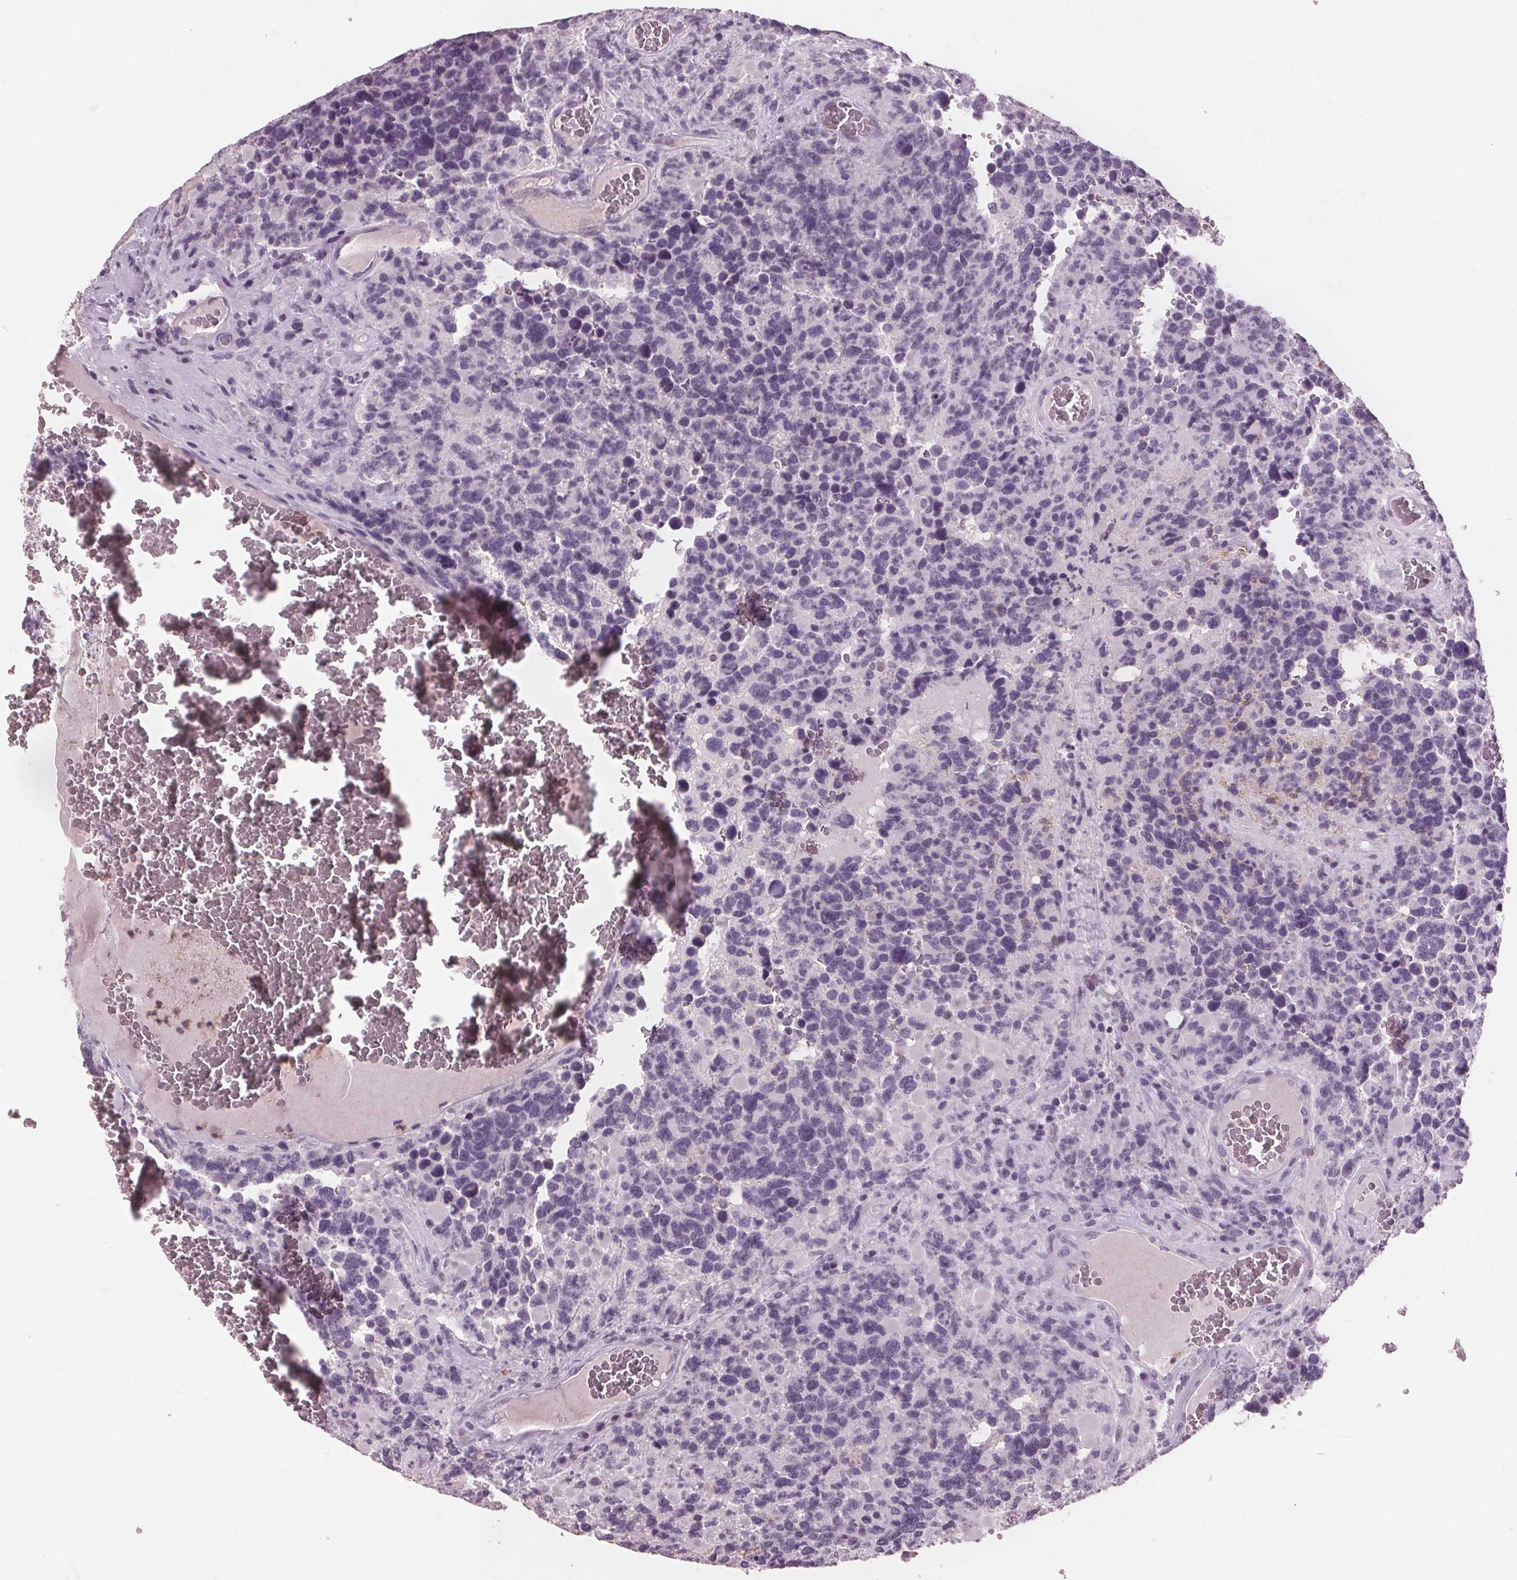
{"staining": {"intensity": "negative", "quantity": "none", "location": "none"}, "tissue": "glioma", "cell_type": "Tumor cells", "image_type": "cancer", "snomed": [{"axis": "morphology", "description": "Glioma, malignant, High grade"}, {"axis": "topography", "description": "Brain"}], "caption": "An immunohistochemistry histopathology image of glioma is shown. There is no staining in tumor cells of glioma.", "gene": "PTPN14", "patient": {"sex": "female", "age": 40}}